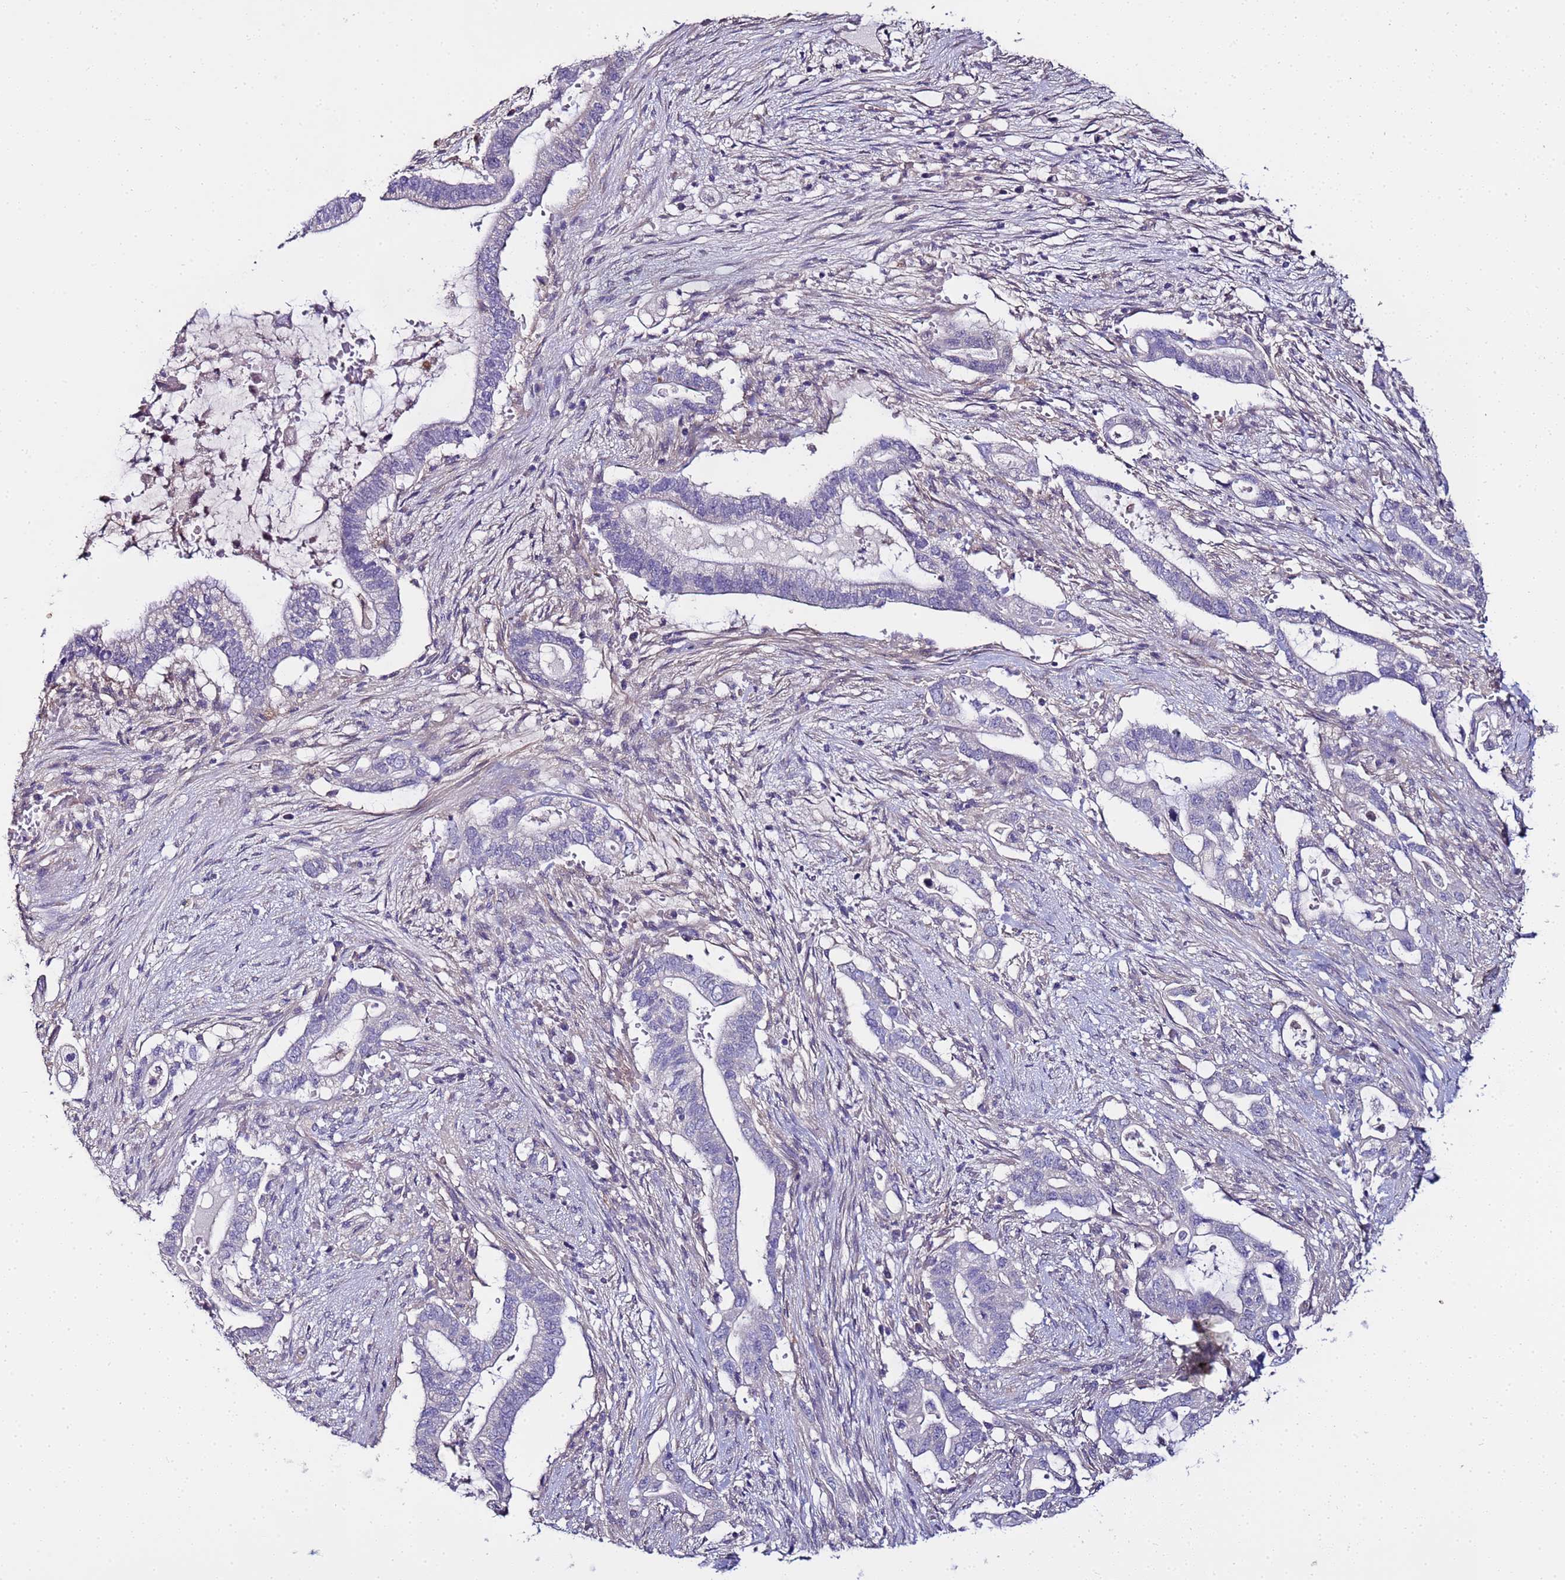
{"staining": {"intensity": "negative", "quantity": "none", "location": "none"}, "tissue": "pancreatic cancer", "cell_type": "Tumor cells", "image_type": "cancer", "snomed": [{"axis": "morphology", "description": "Adenocarcinoma, NOS"}, {"axis": "topography", "description": "Pancreas"}], "caption": "There is no significant staining in tumor cells of adenocarcinoma (pancreatic). Nuclei are stained in blue.", "gene": "FAM166B", "patient": {"sex": "female", "age": 72}}